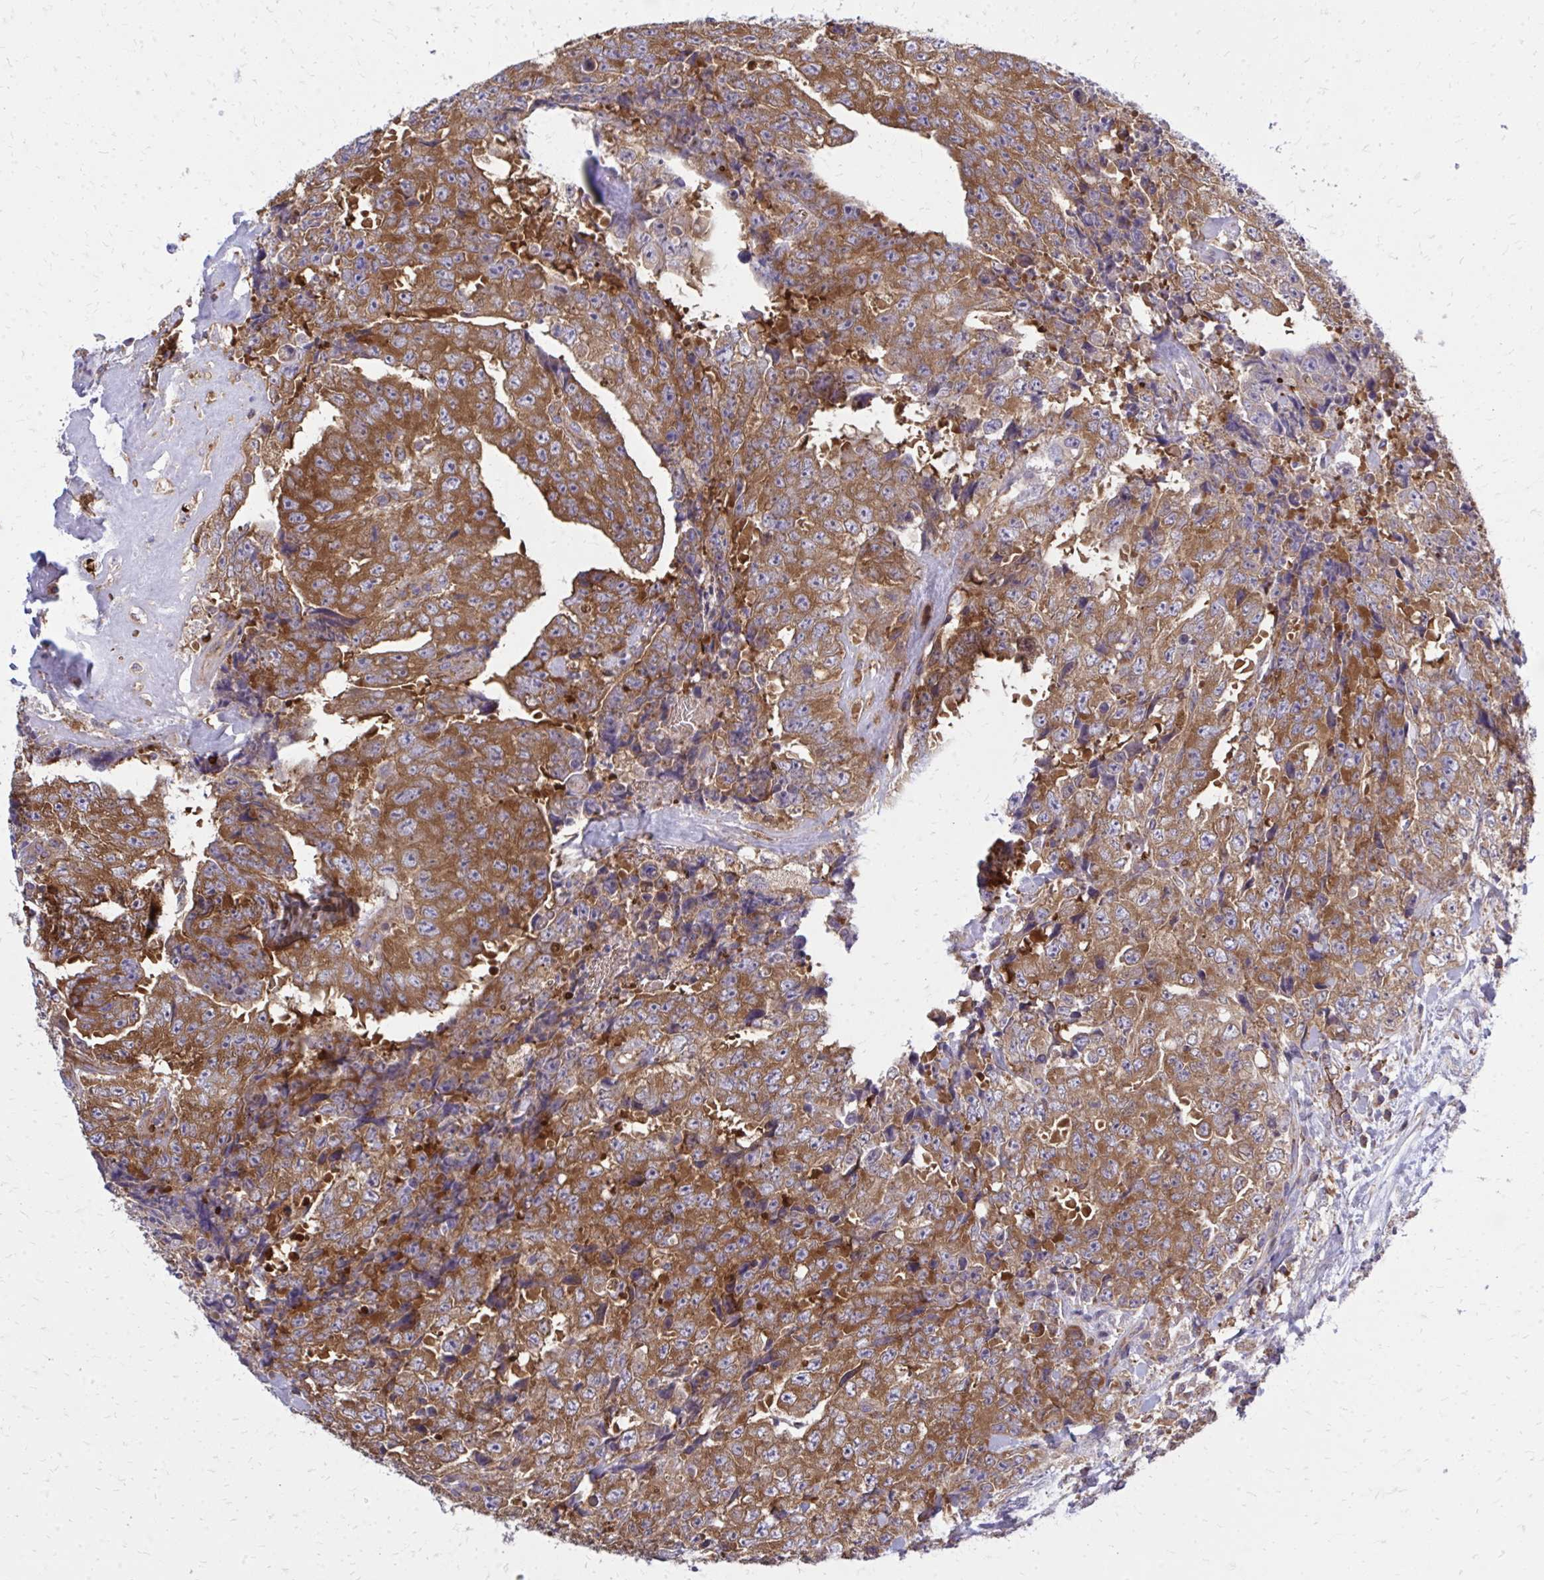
{"staining": {"intensity": "strong", "quantity": ">75%", "location": "cytoplasmic/membranous"}, "tissue": "testis cancer", "cell_type": "Tumor cells", "image_type": "cancer", "snomed": [{"axis": "morphology", "description": "Carcinoma, Embryonal, NOS"}, {"axis": "topography", "description": "Testis"}], "caption": "Approximately >75% of tumor cells in testis embryonal carcinoma show strong cytoplasmic/membranous protein positivity as visualized by brown immunohistochemical staining.", "gene": "PDK4", "patient": {"sex": "male", "age": 24}}